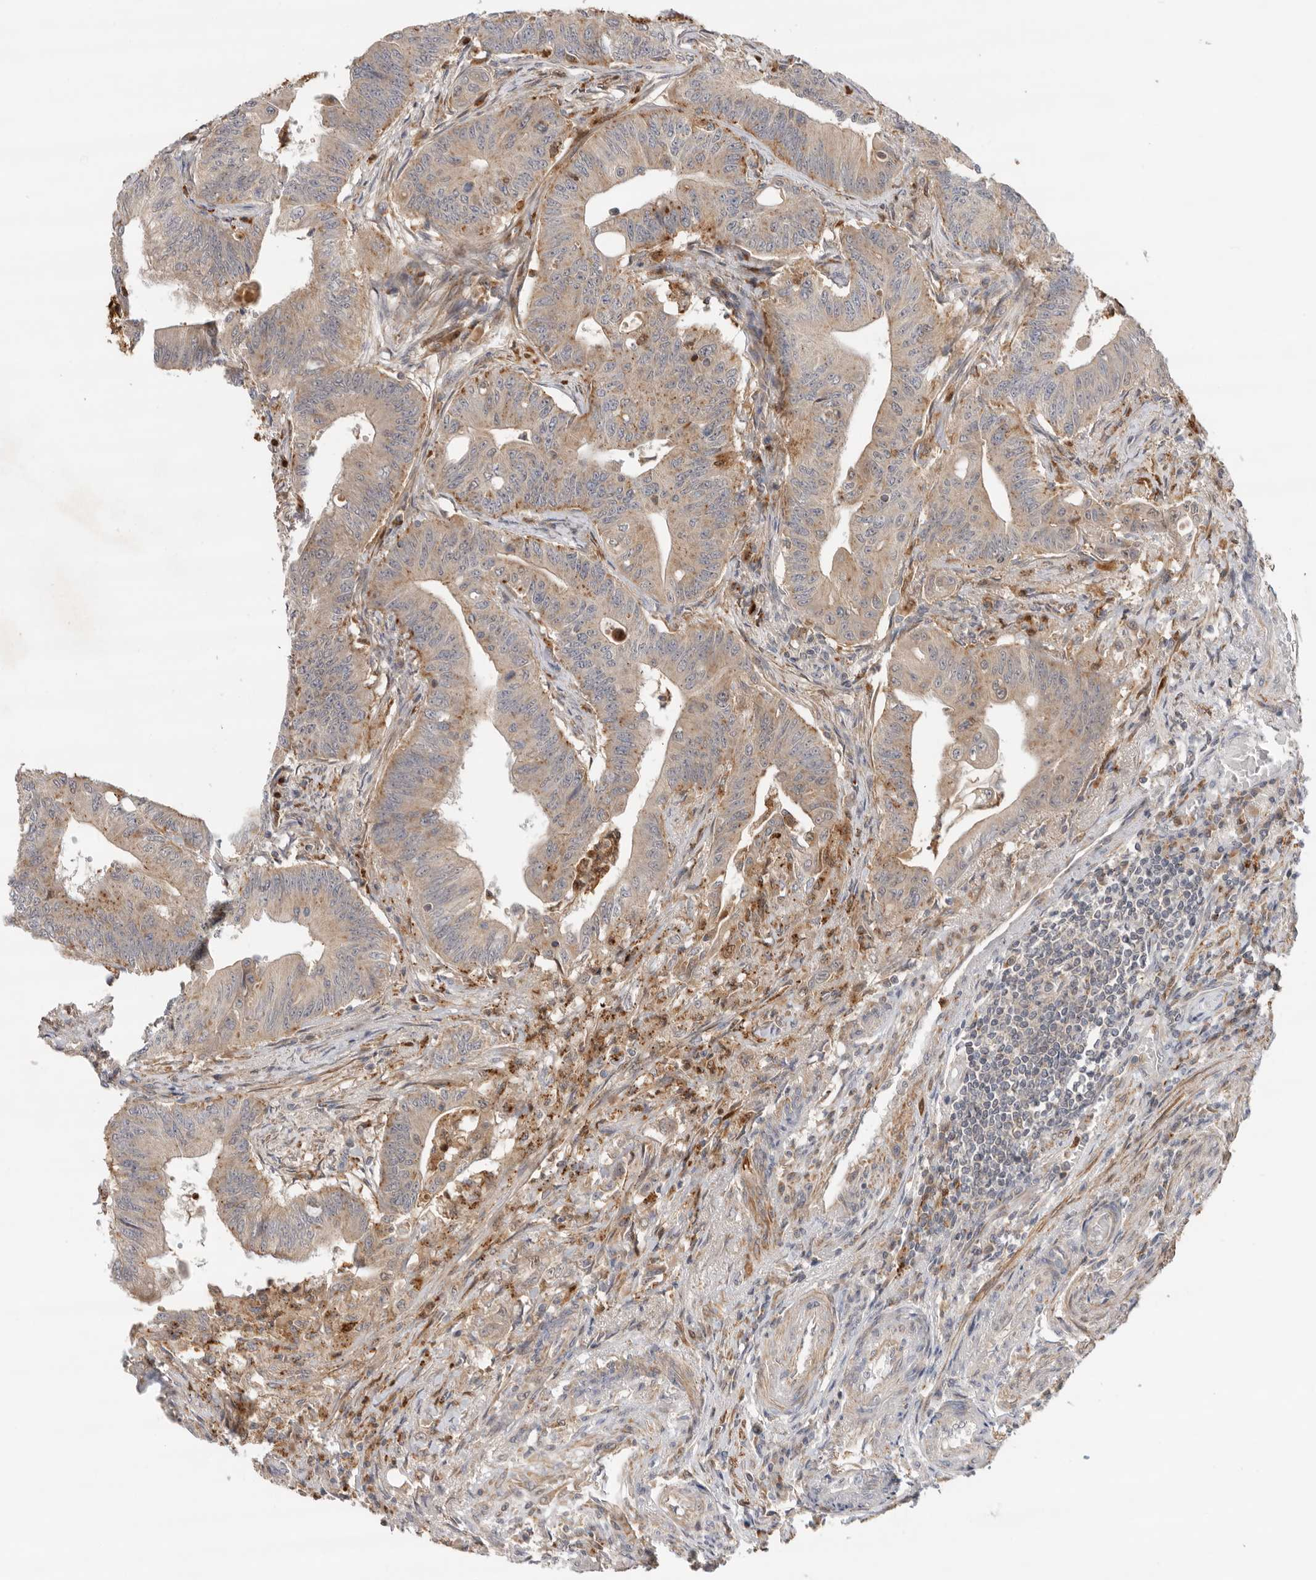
{"staining": {"intensity": "weak", "quantity": "25%-75%", "location": "cytoplasmic/membranous"}, "tissue": "colorectal cancer", "cell_type": "Tumor cells", "image_type": "cancer", "snomed": [{"axis": "morphology", "description": "Adenoma, NOS"}, {"axis": "morphology", "description": "Adenocarcinoma, NOS"}, {"axis": "topography", "description": "Colon"}], "caption": "This is a histology image of immunohistochemistry (IHC) staining of colorectal cancer, which shows weak positivity in the cytoplasmic/membranous of tumor cells.", "gene": "GNE", "patient": {"sex": "male", "age": 79}}